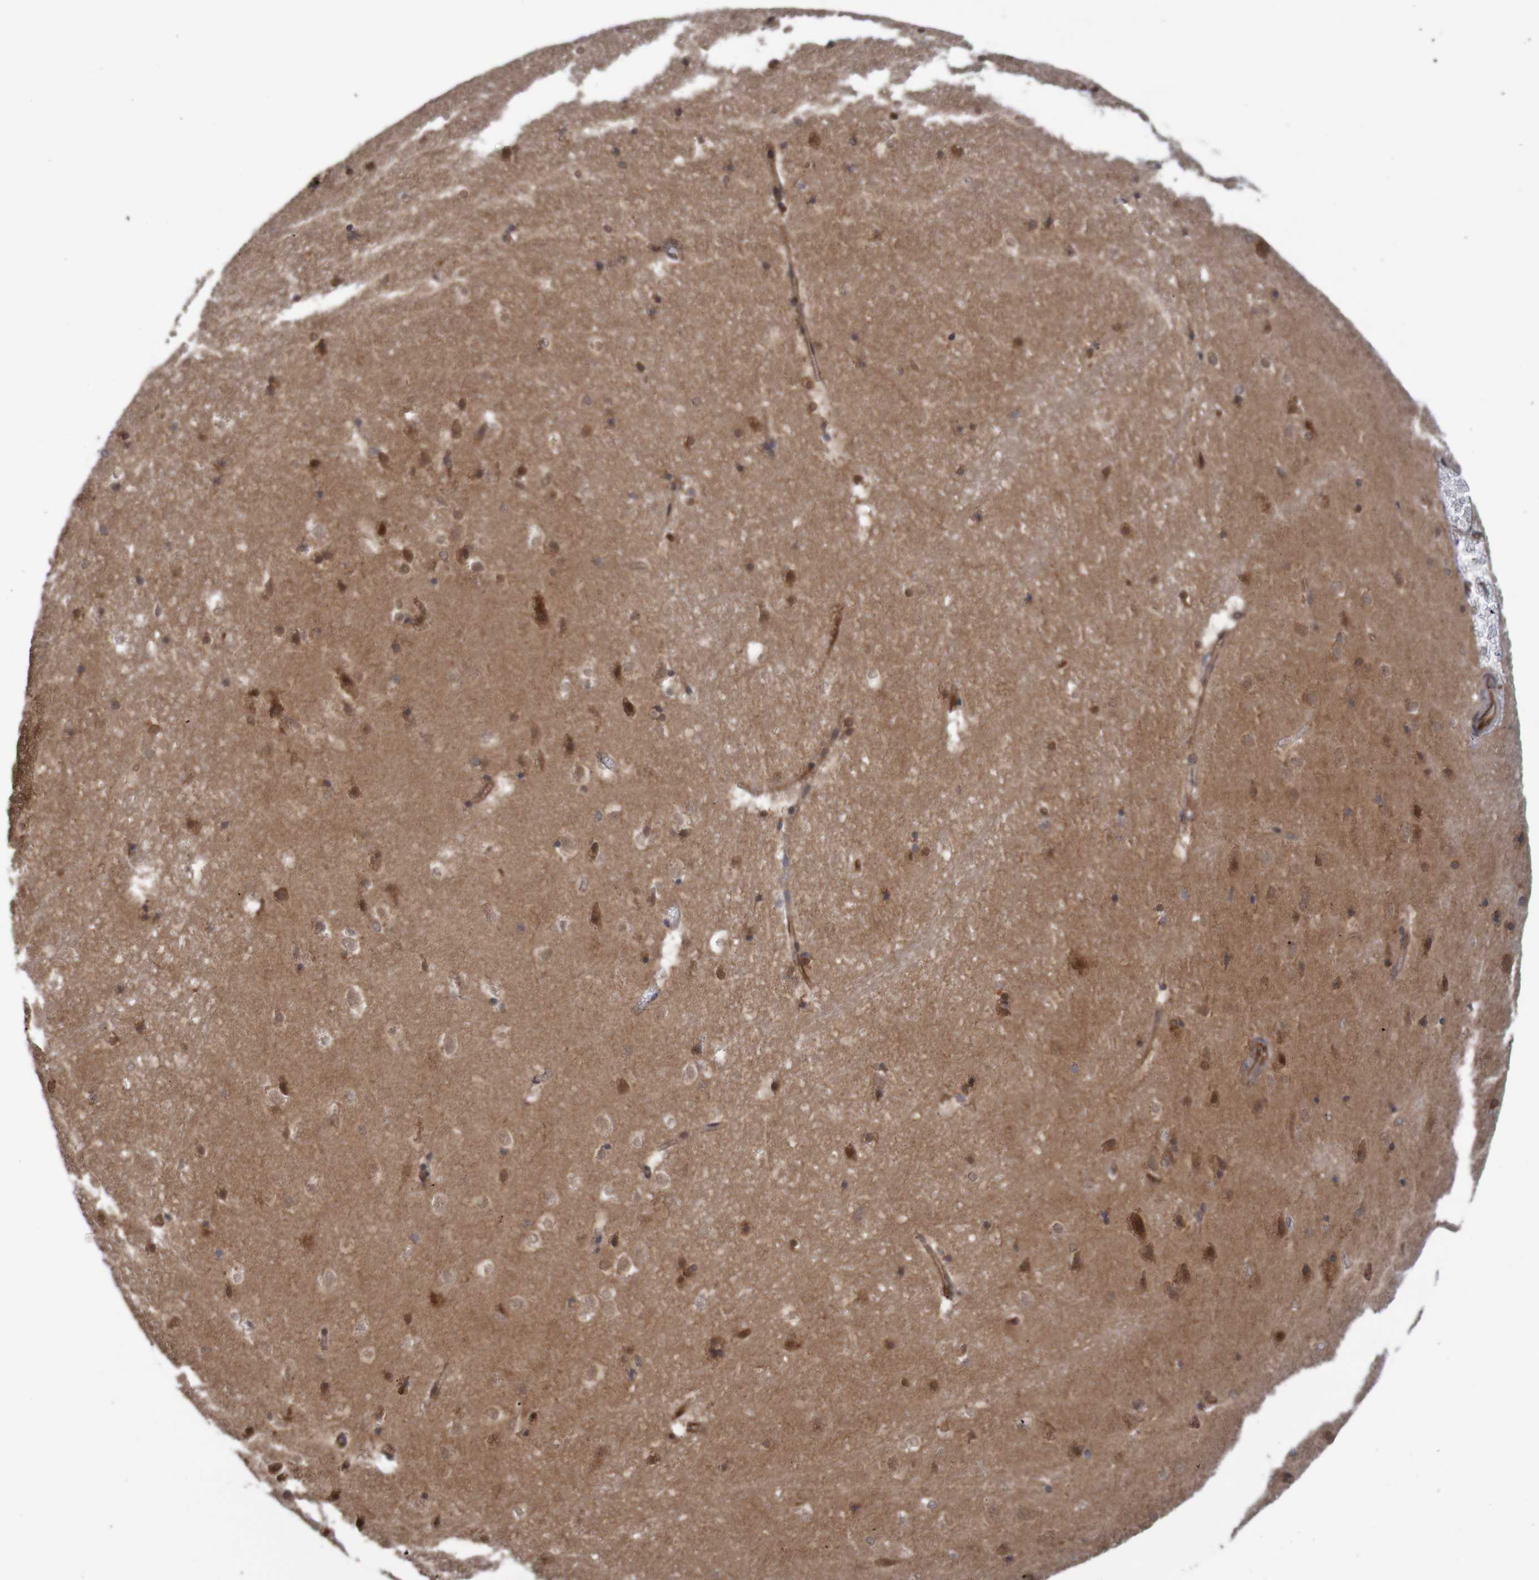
{"staining": {"intensity": "strong", "quantity": "25%-75%", "location": "nuclear"}, "tissue": "hippocampus", "cell_type": "Glial cells", "image_type": "normal", "snomed": [{"axis": "morphology", "description": "Normal tissue, NOS"}, {"axis": "topography", "description": "Hippocampus"}], "caption": "This histopathology image demonstrates immunohistochemistry (IHC) staining of unremarkable hippocampus, with high strong nuclear positivity in approximately 25%-75% of glial cells.", "gene": "MRPL52", "patient": {"sex": "male", "age": 45}}